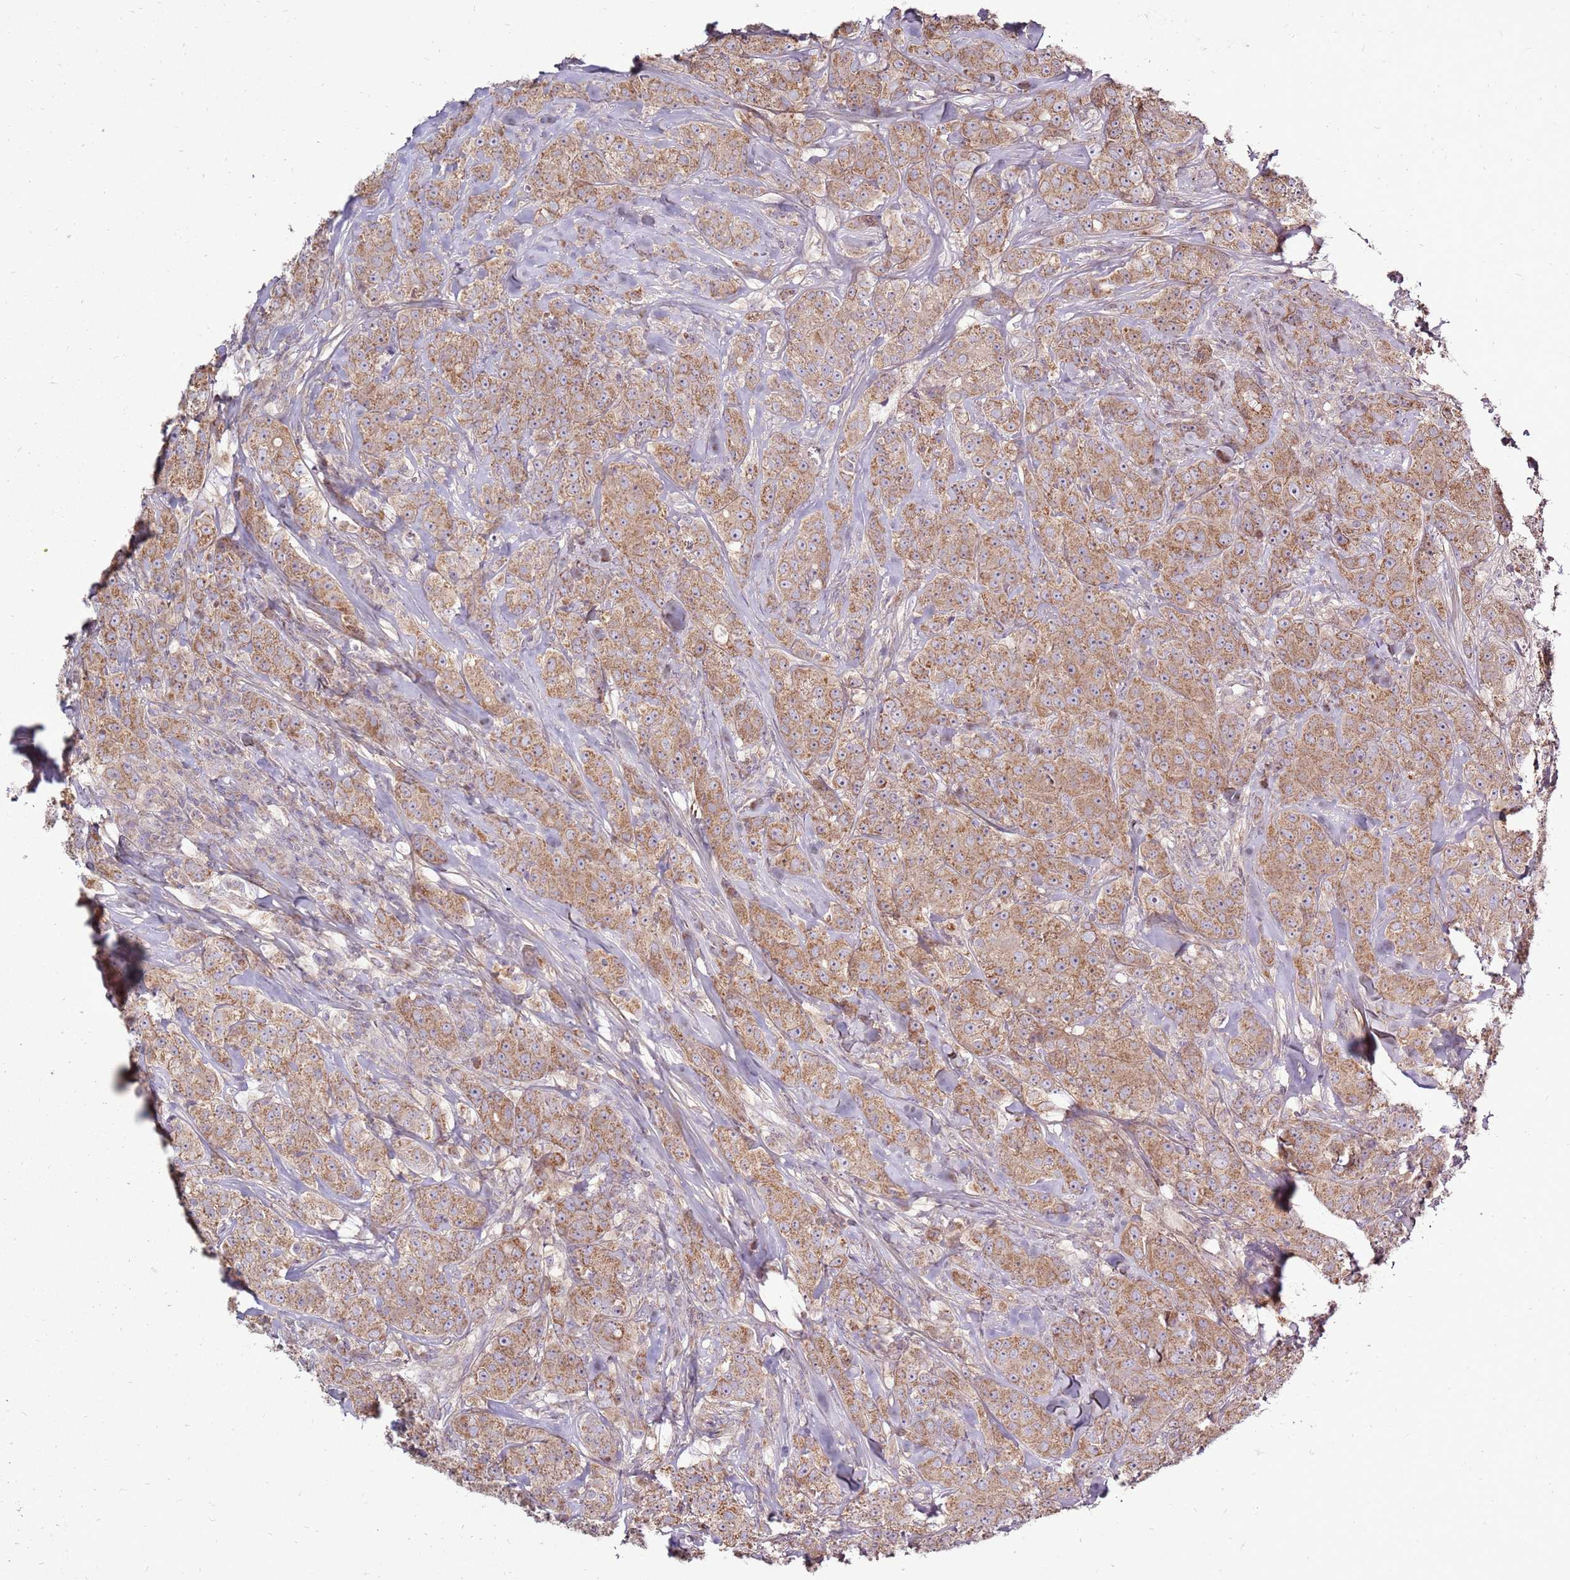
{"staining": {"intensity": "moderate", "quantity": ">75%", "location": "cytoplasmic/membranous"}, "tissue": "breast cancer", "cell_type": "Tumor cells", "image_type": "cancer", "snomed": [{"axis": "morphology", "description": "Duct carcinoma"}, {"axis": "topography", "description": "Breast"}], "caption": "Infiltrating ductal carcinoma (breast) stained with DAB IHC demonstrates medium levels of moderate cytoplasmic/membranous staining in about >75% of tumor cells.", "gene": "TRAPPC4", "patient": {"sex": "female", "age": 43}}